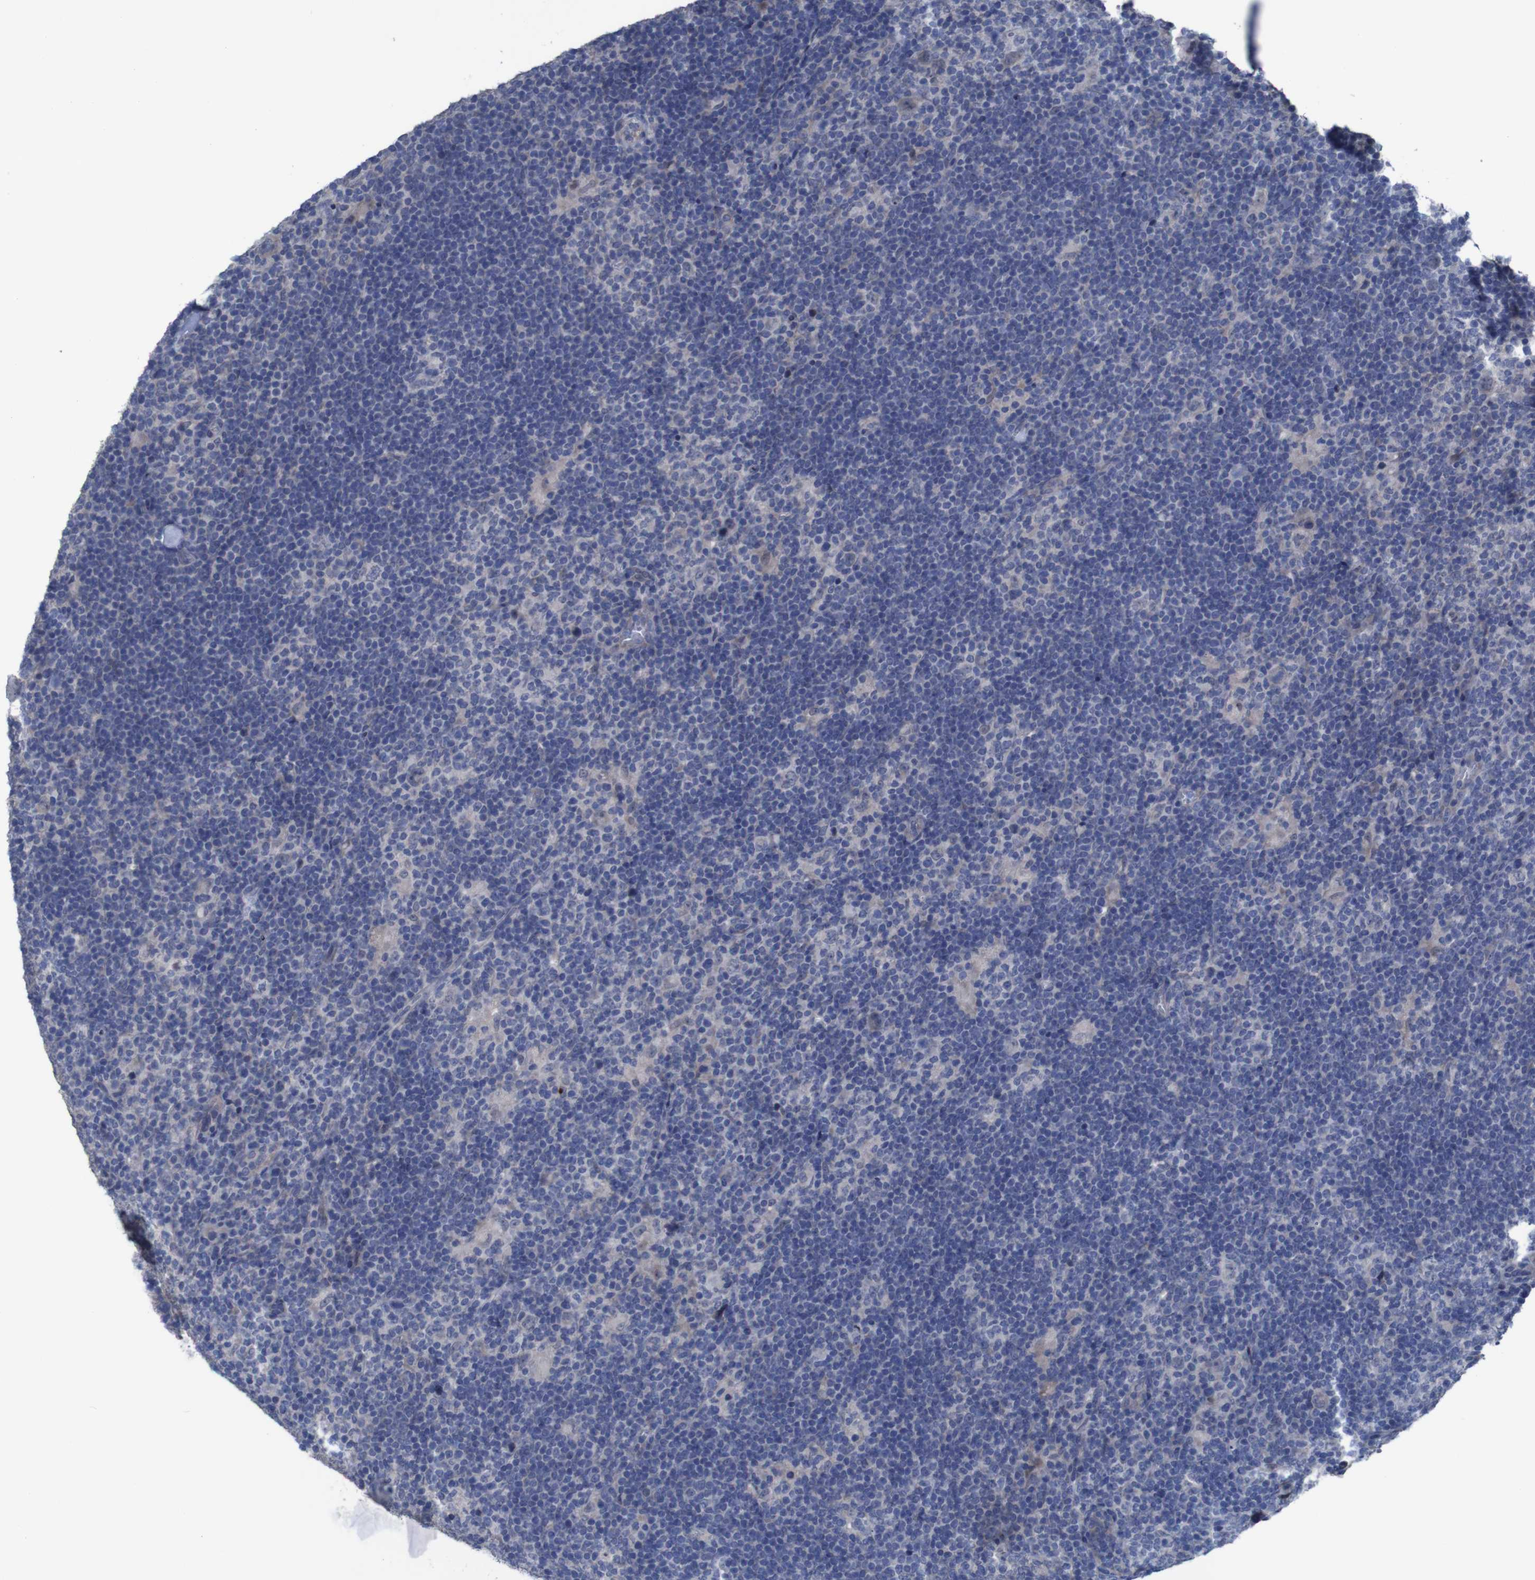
{"staining": {"intensity": "negative", "quantity": "none", "location": "none"}, "tissue": "lymphoma", "cell_type": "Tumor cells", "image_type": "cancer", "snomed": [{"axis": "morphology", "description": "Hodgkin's disease, NOS"}, {"axis": "topography", "description": "Lymph node"}], "caption": "Image shows no significant protein expression in tumor cells of lymphoma. (Stains: DAB (3,3'-diaminobenzidine) IHC with hematoxylin counter stain, Microscopy: brightfield microscopy at high magnification).", "gene": "CLDN18", "patient": {"sex": "female", "age": 57}}